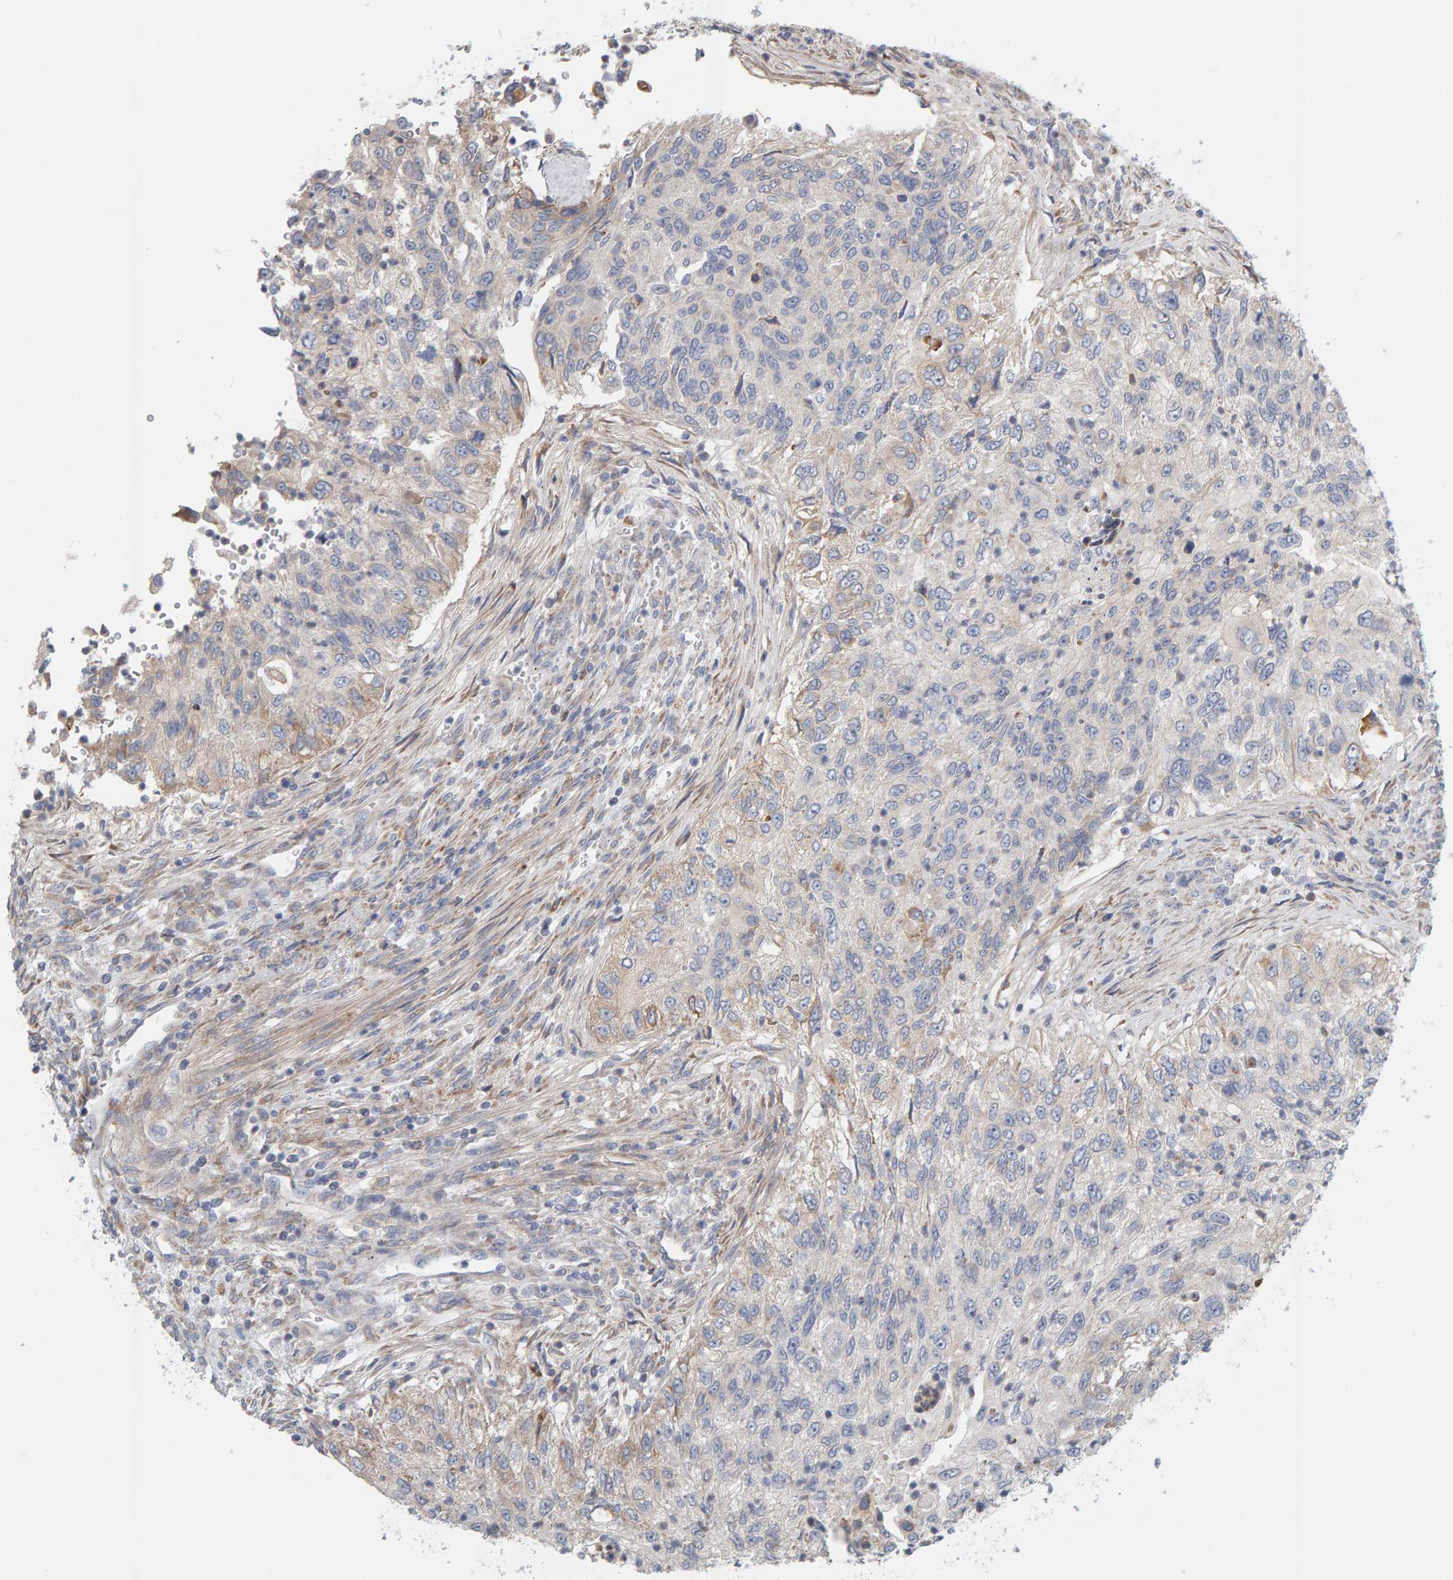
{"staining": {"intensity": "weak", "quantity": "<25%", "location": "cytoplasmic/membranous"}, "tissue": "urothelial cancer", "cell_type": "Tumor cells", "image_type": "cancer", "snomed": [{"axis": "morphology", "description": "Urothelial carcinoma, High grade"}, {"axis": "topography", "description": "Urinary bladder"}], "caption": "Immunohistochemistry histopathology image of human urothelial cancer stained for a protein (brown), which displays no expression in tumor cells. (DAB immunohistochemistry with hematoxylin counter stain).", "gene": "ENGASE", "patient": {"sex": "female", "age": 60}}